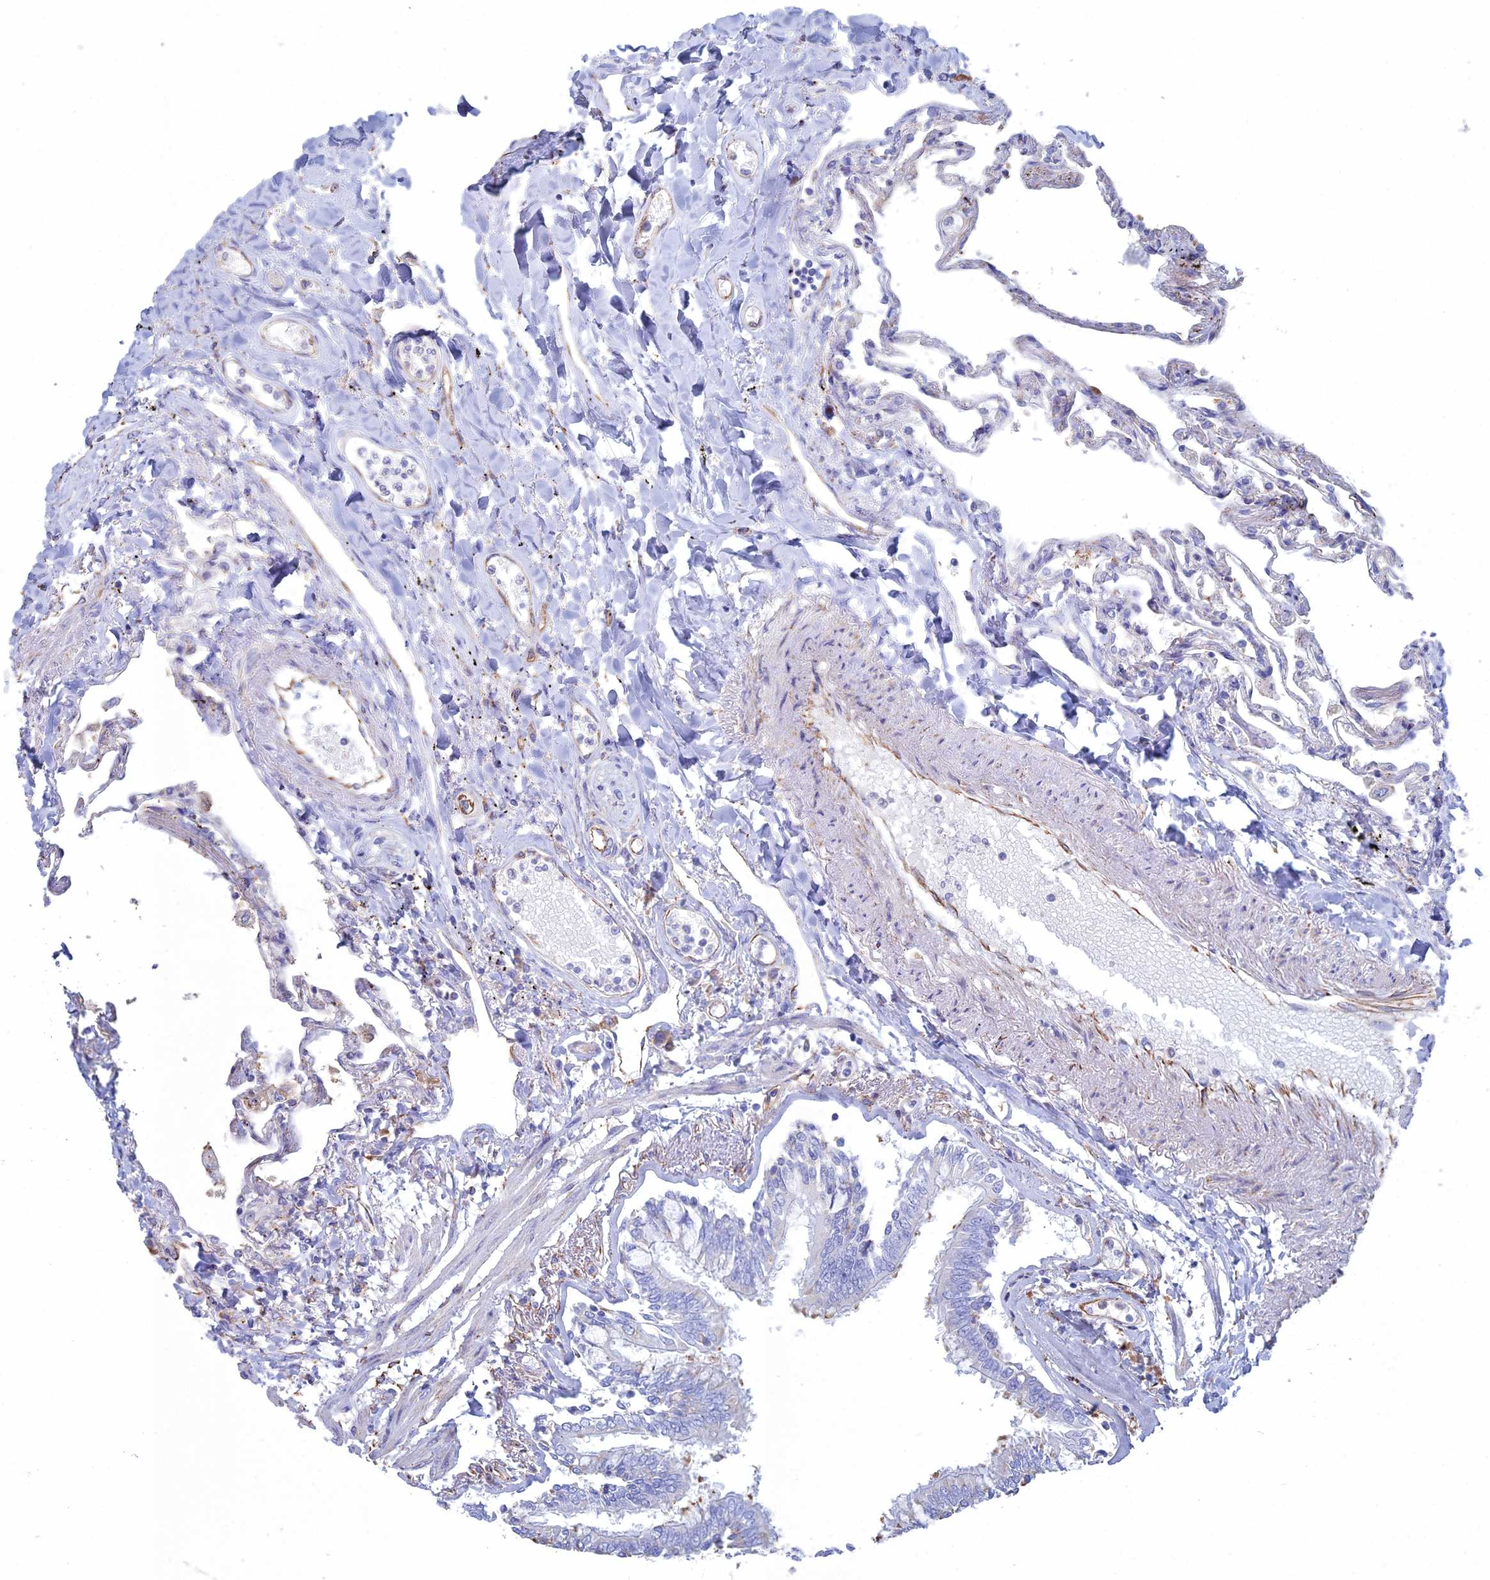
{"staining": {"intensity": "negative", "quantity": "none", "location": "none"}, "tissue": "lung", "cell_type": "Alveolar cells", "image_type": "normal", "snomed": [{"axis": "morphology", "description": "Normal tissue, NOS"}, {"axis": "topography", "description": "Lung"}], "caption": "High power microscopy micrograph of an immunohistochemistry (IHC) histopathology image of benign lung, revealing no significant positivity in alveolar cells.", "gene": "CLVS2", "patient": {"sex": "female", "age": 67}}